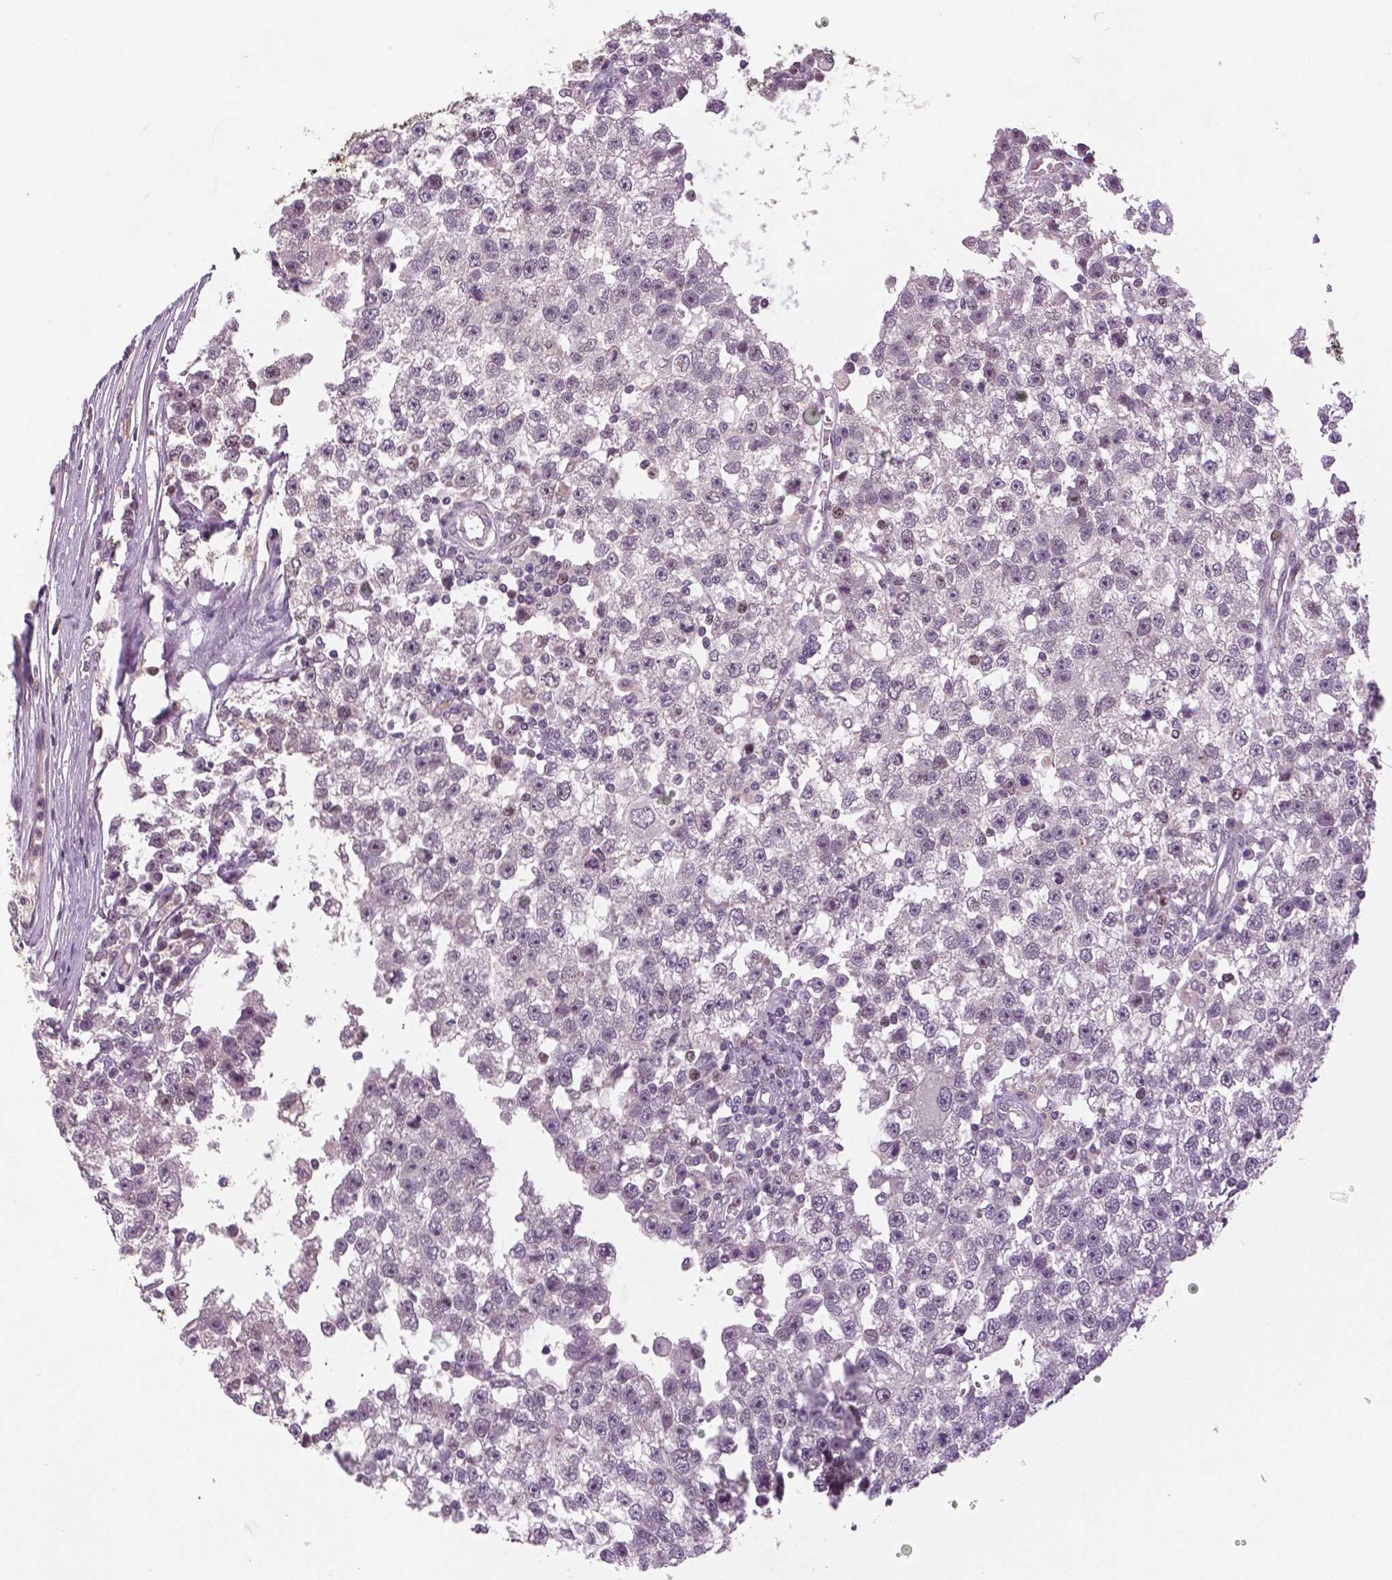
{"staining": {"intensity": "negative", "quantity": "none", "location": "none"}, "tissue": "testis cancer", "cell_type": "Tumor cells", "image_type": "cancer", "snomed": [{"axis": "morphology", "description": "Seminoma, NOS"}, {"axis": "topography", "description": "Testis"}], "caption": "High magnification brightfield microscopy of seminoma (testis) stained with DAB (3,3'-diaminobenzidine) (brown) and counterstained with hematoxylin (blue): tumor cells show no significant staining.", "gene": "MKI67", "patient": {"sex": "male", "age": 34}}